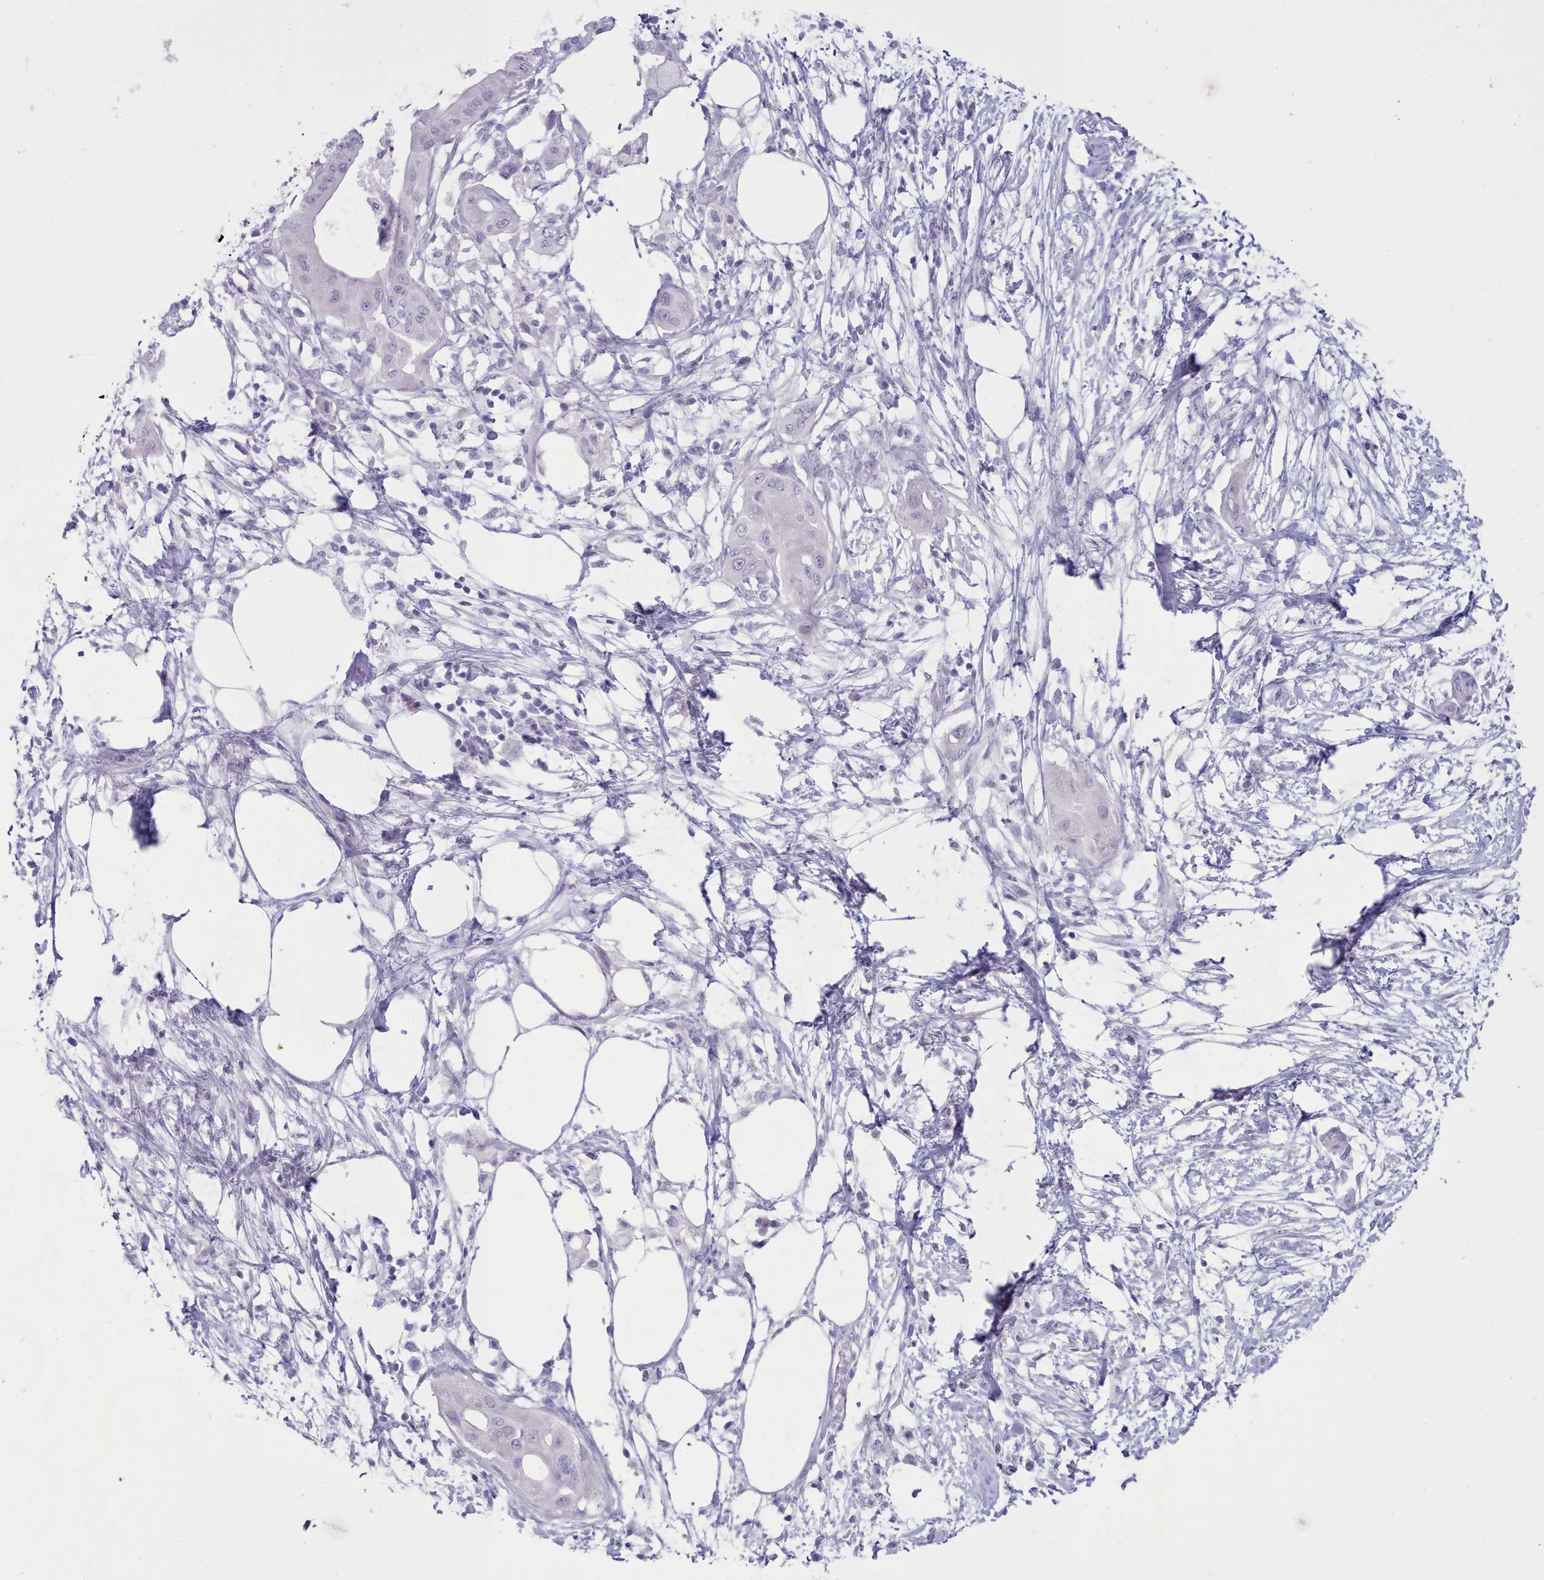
{"staining": {"intensity": "negative", "quantity": "none", "location": "none"}, "tissue": "pancreatic cancer", "cell_type": "Tumor cells", "image_type": "cancer", "snomed": [{"axis": "morphology", "description": "Adenocarcinoma, NOS"}, {"axis": "topography", "description": "Pancreas"}], "caption": "There is no significant expression in tumor cells of pancreatic cancer.", "gene": "TMEM253", "patient": {"sex": "male", "age": 68}}